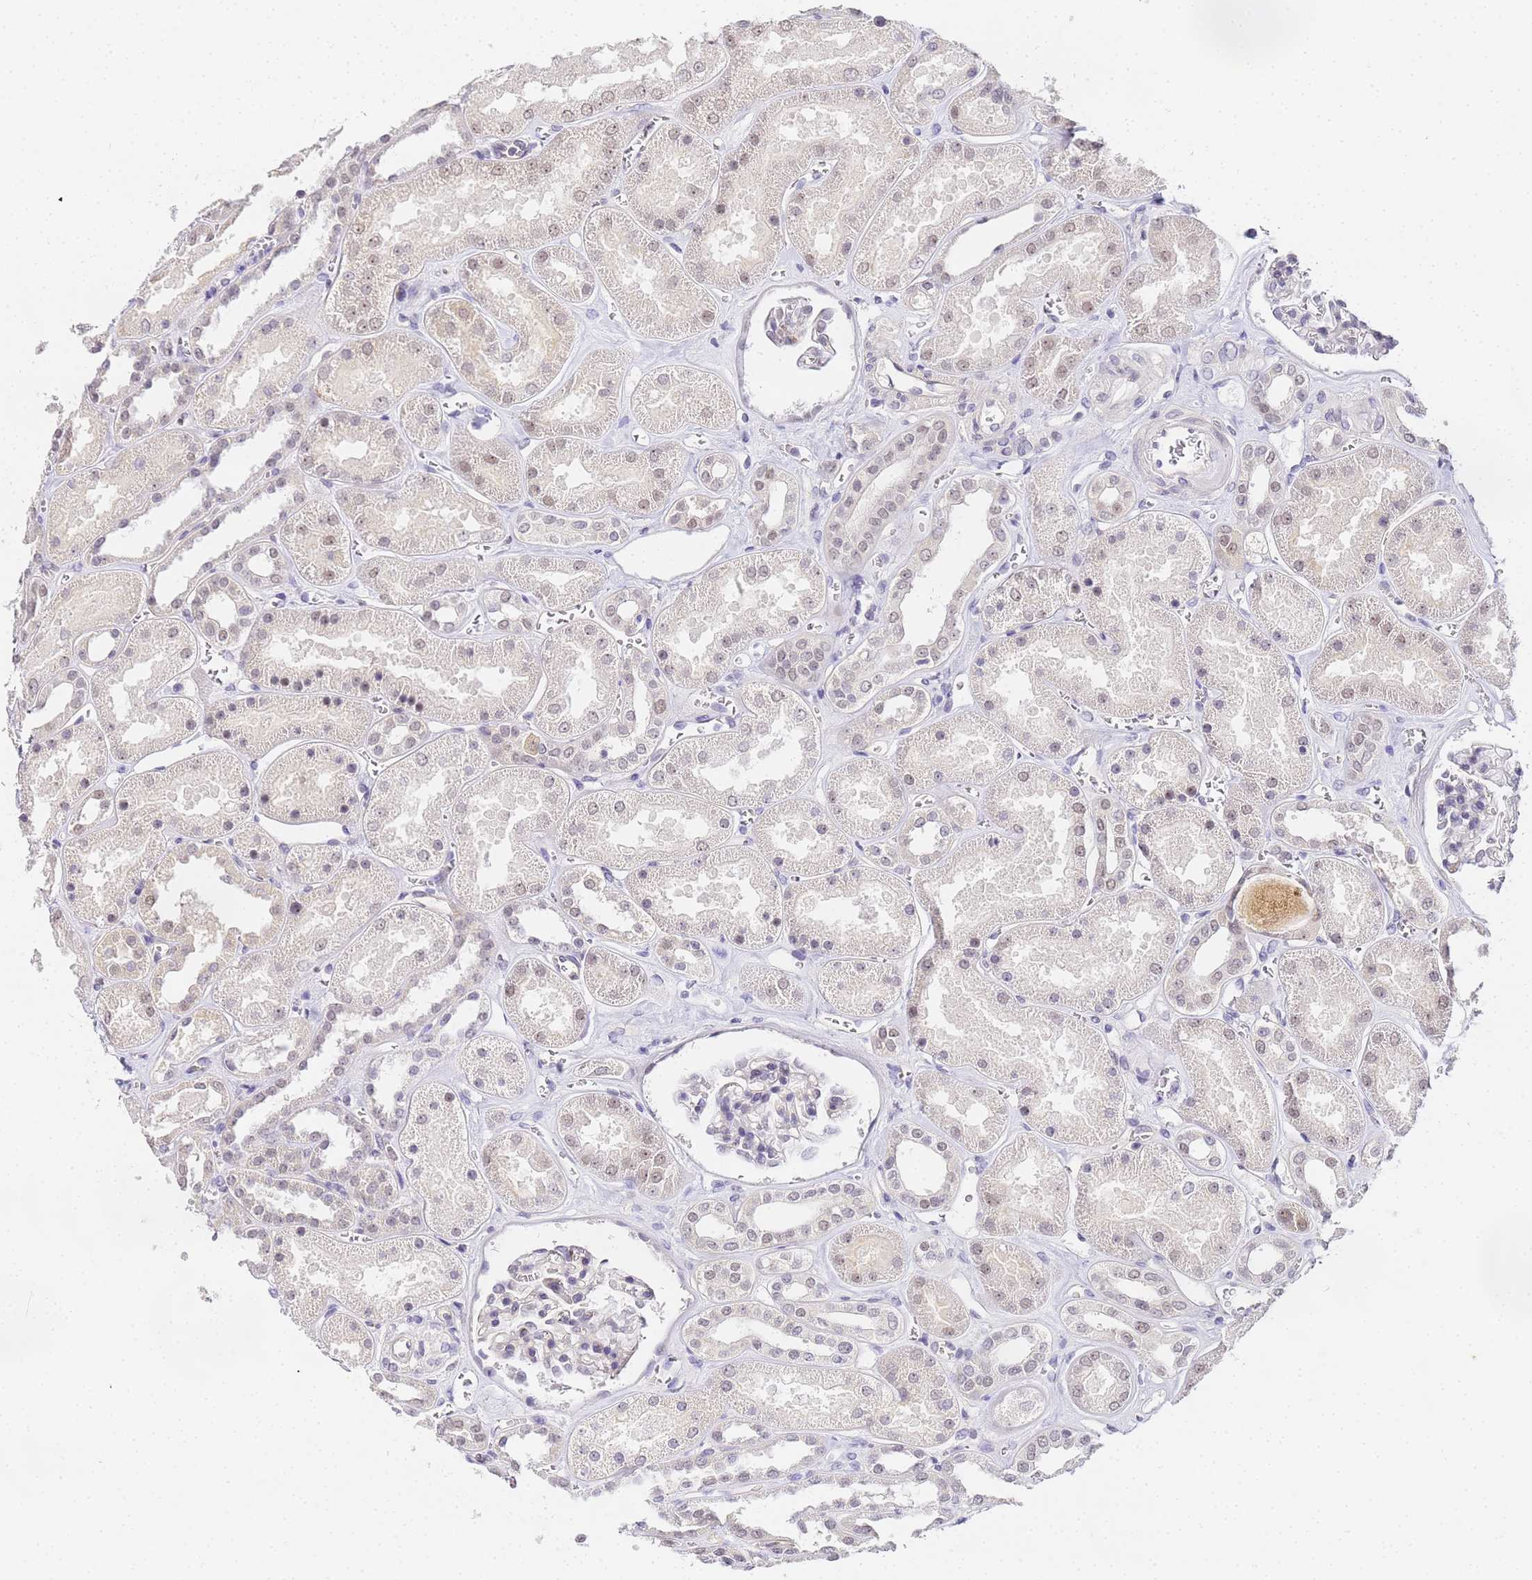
{"staining": {"intensity": "negative", "quantity": "none", "location": "none"}, "tissue": "kidney", "cell_type": "Cells in glomeruli", "image_type": "normal", "snomed": [{"axis": "morphology", "description": "Normal tissue, NOS"}, {"axis": "morphology", "description": "Adenocarcinoma, NOS"}, {"axis": "topography", "description": "Kidney"}], "caption": "Immunohistochemistry (IHC) image of unremarkable kidney stained for a protein (brown), which shows no expression in cells in glomeruli.", "gene": "LSM3", "patient": {"sex": "female", "age": 68}}